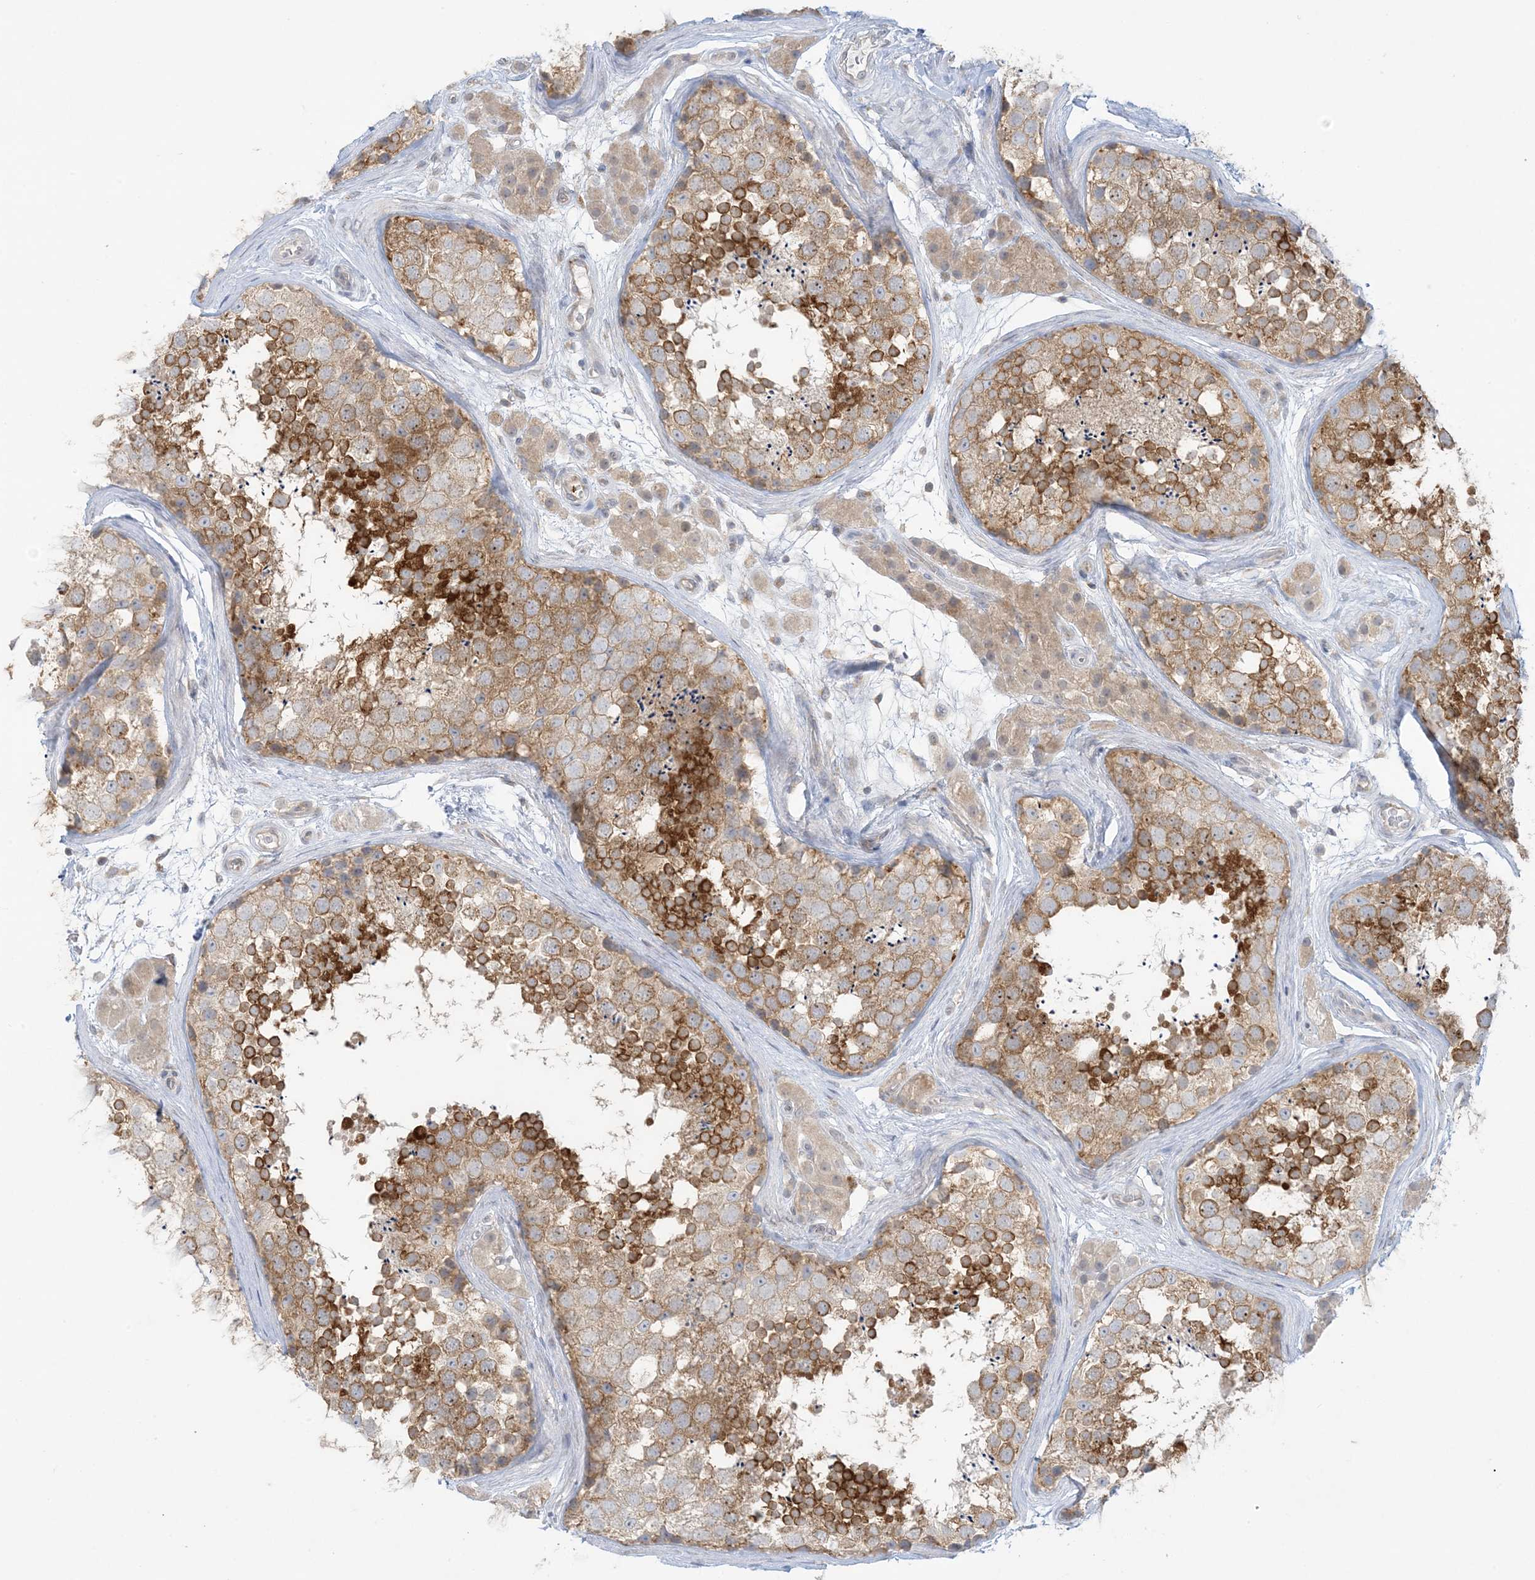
{"staining": {"intensity": "strong", "quantity": "25%-75%", "location": "cytoplasmic/membranous"}, "tissue": "testis", "cell_type": "Cells in seminiferous ducts", "image_type": "normal", "snomed": [{"axis": "morphology", "description": "Normal tissue, NOS"}, {"axis": "topography", "description": "Testis"}], "caption": "Normal testis reveals strong cytoplasmic/membranous expression in about 25%-75% of cells in seminiferous ducts, visualized by immunohistochemistry. The protein is stained brown, and the nuclei are stained in blue (DAB IHC with brightfield microscopy, high magnification).", "gene": "RPP40", "patient": {"sex": "male", "age": 56}}